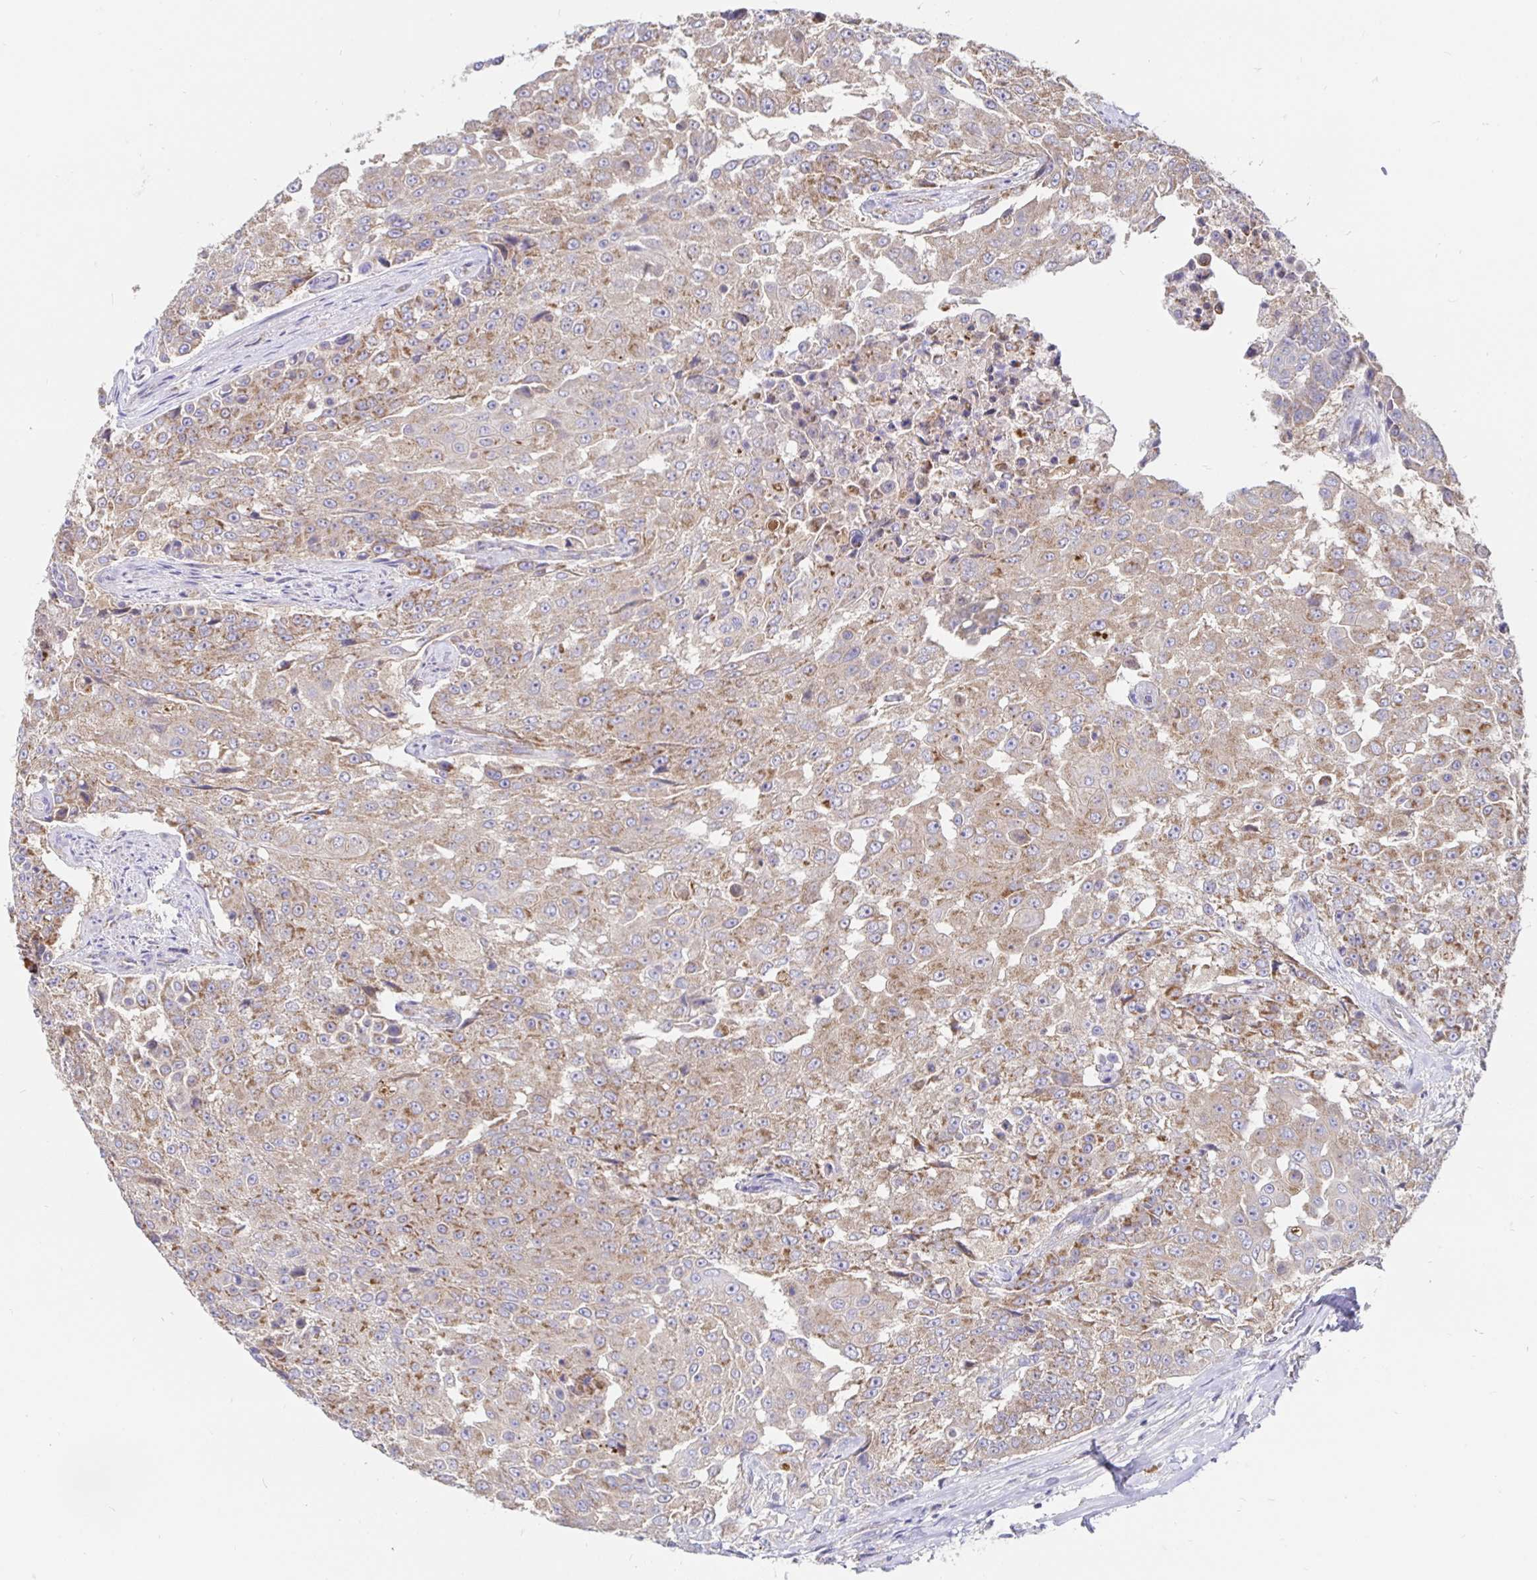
{"staining": {"intensity": "weak", "quantity": "25%-75%", "location": "cytoplasmic/membranous"}, "tissue": "urothelial cancer", "cell_type": "Tumor cells", "image_type": "cancer", "snomed": [{"axis": "morphology", "description": "Urothelial carcinoma, High grade"}, {"axis": "topography", "description": "Urinary bladder"}], "caption": "This micrograph displays IHC staining of human urothelial cancer, with low weak cytoplasmic/membranous expression in about 25%-75% of tumor cells.", "gene": "PRDX3", "patient": {"sex": "female", "age": 63}}